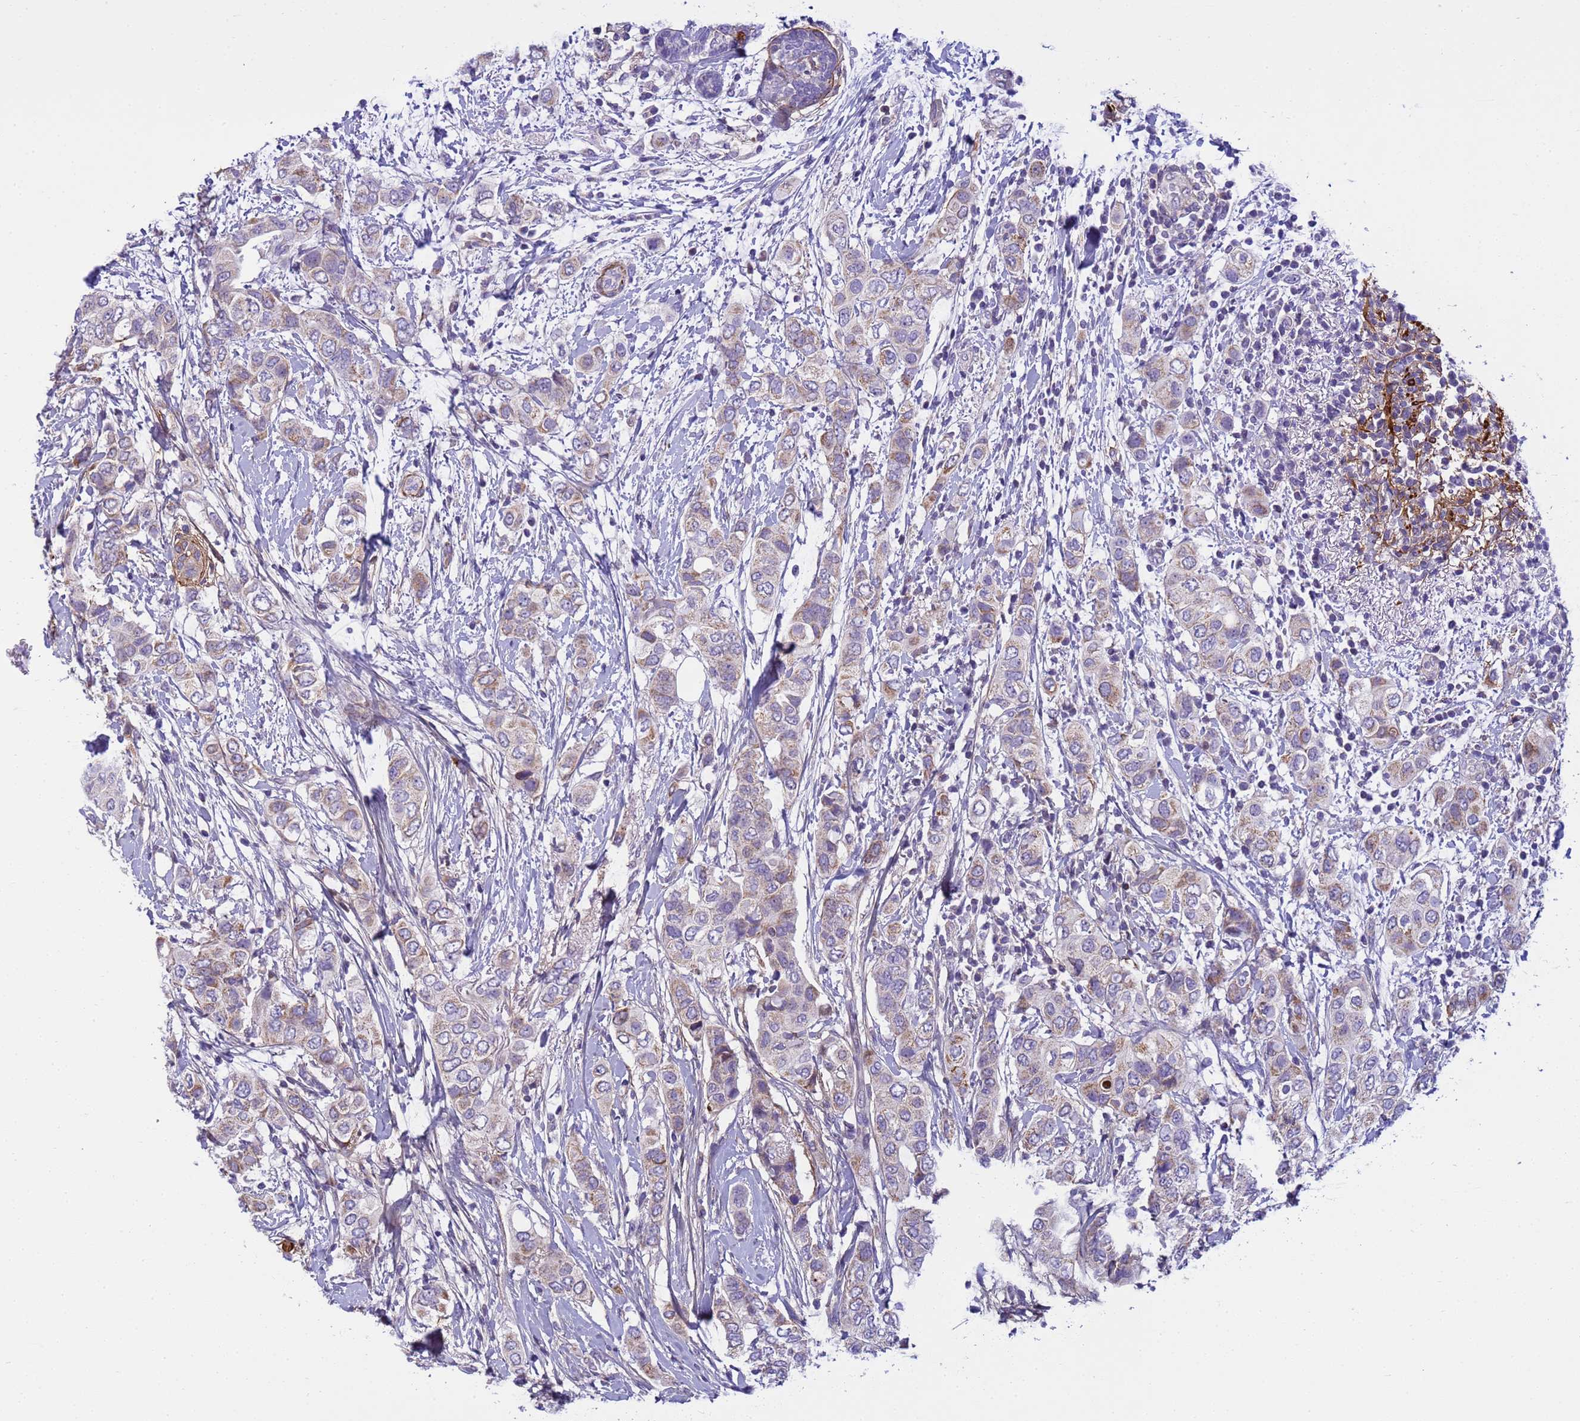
{"staining": {"intensity": "weak", "quantity": "25%-75%", "location": "cytoplasmic/membranous"}, "tissue": "breast cancer", "cell_type": "Tumor cells", "image_type": "cancer", "snomed": [{"axis": "morphology", "description": "Lobular carcinoma"}, {"axis": "topography", "description": "Breast"}], "caption": "Immunohistochemical staining of breast lobular carcinoma displays weak cytoplasmic/membranous protein expression in about 25%-75% of tumor cells. Using DAB (brown) and hematoxylin (blue) stains, captured at high magnification using brightfield microscopy.", "gene": "P2RX7", "patient": {"sex": "female", "age": 51}}